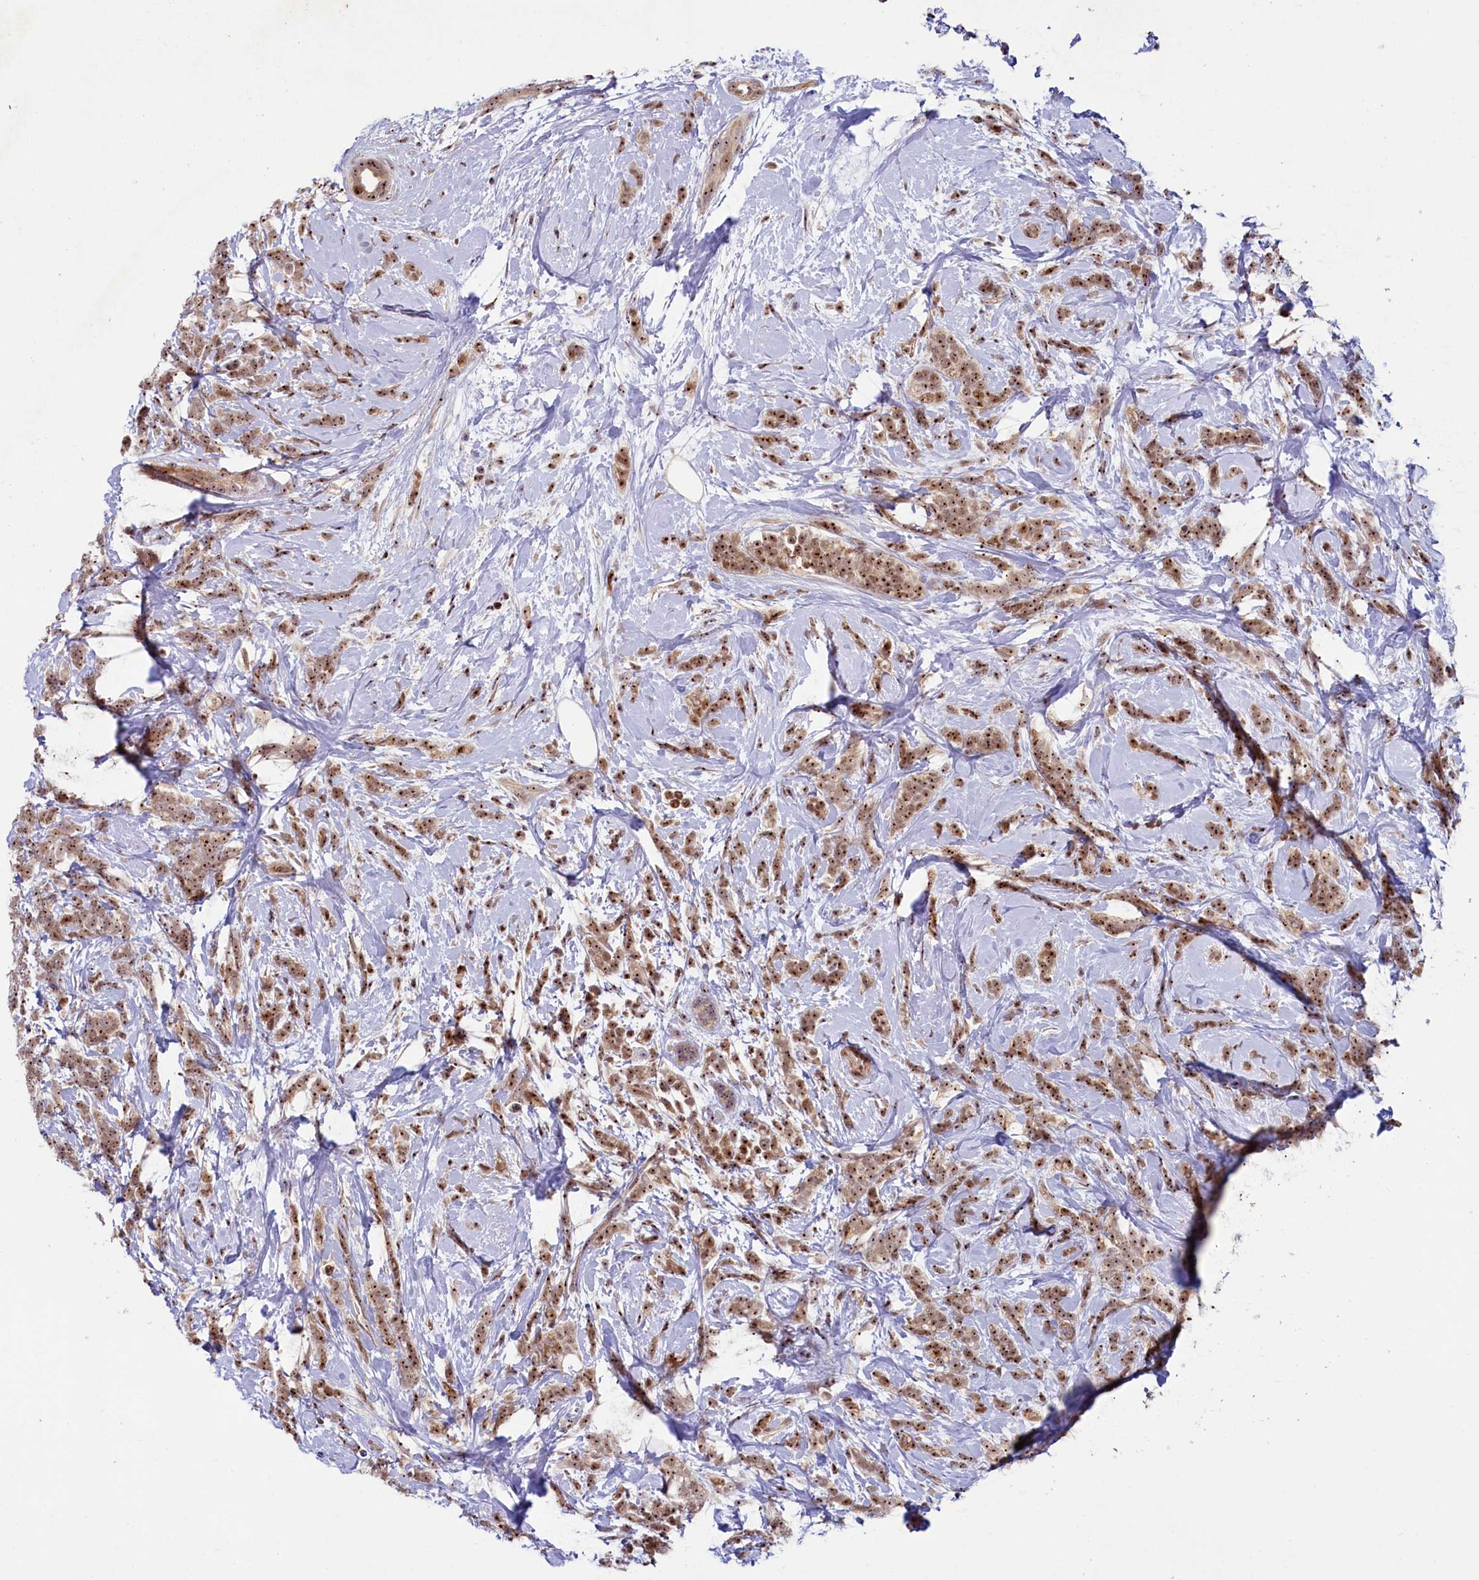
{"staining": {"intensity": "strong", "quantity": ">75%", "location": "cytoplasmic/membranous,nuclear"}, "tissue": "breast cancer", "cell_type": "Tumor cells", "image_type": "cancer", "snomed": [{"axis": "morphology", "description": "Lobular carcinoma"}, {"axis": "topography", "description": "Breast"}], "caption": "Breast cancer (lobular carcinoma) stained with immunohistochemistry (IHC) shows strong cytoplasmic/membranous and nuclear positivity in approximately >75% of tumor cells. (DAB (3,3'-diaminobenzidine) IHC with brightfield microscopy, high magnification).", "gene": "TCOF1", "patient": {"sex": "female", "age": 58}}